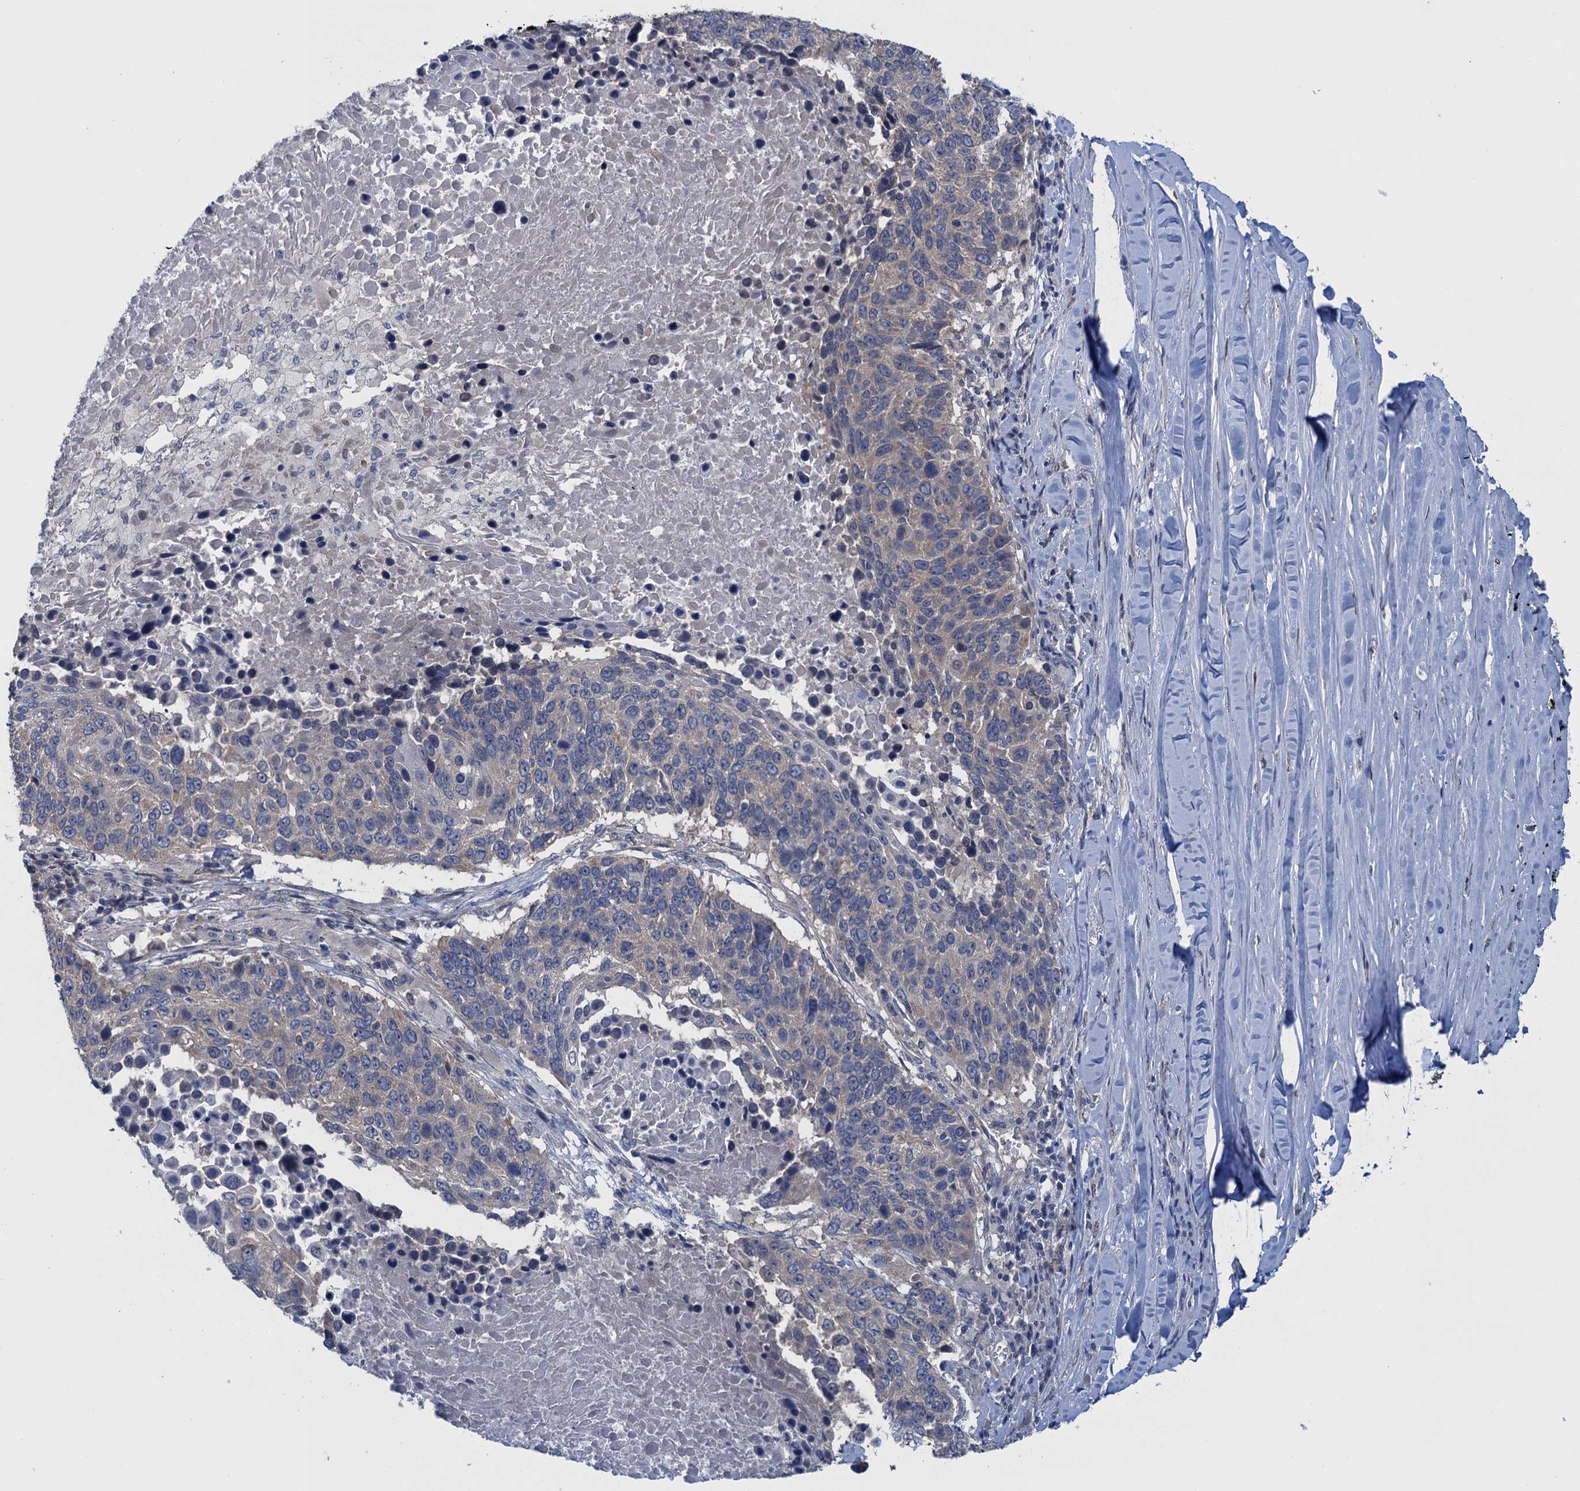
{"staining": {"intensity": "negative", "quantity": "none", "location": "none"}, "tissue": "lung cancer", "cell_type": "Tumor cells", "image_type": "cancer", "snomed": [{"axis": "morphology", "description": "Normal tissue, NOS"}, {"axis": "morphology", "description": "Squamous cell carcinoma, NOS"}, {"axis": "topography", "description": "Lymph node"}, {"axis": "topography", "description": "Lung"}], "caption": "High magnification brightfield microscopy of squamous cell carcinoma (lung) stained with DAB (3,3'-diaminobenzidine) (brown) and counterstained with hematoxylin (blue): tumor cells show no significant expression.", "gene": "CTU2", "patient": {"sex": "male", "age": 66}}